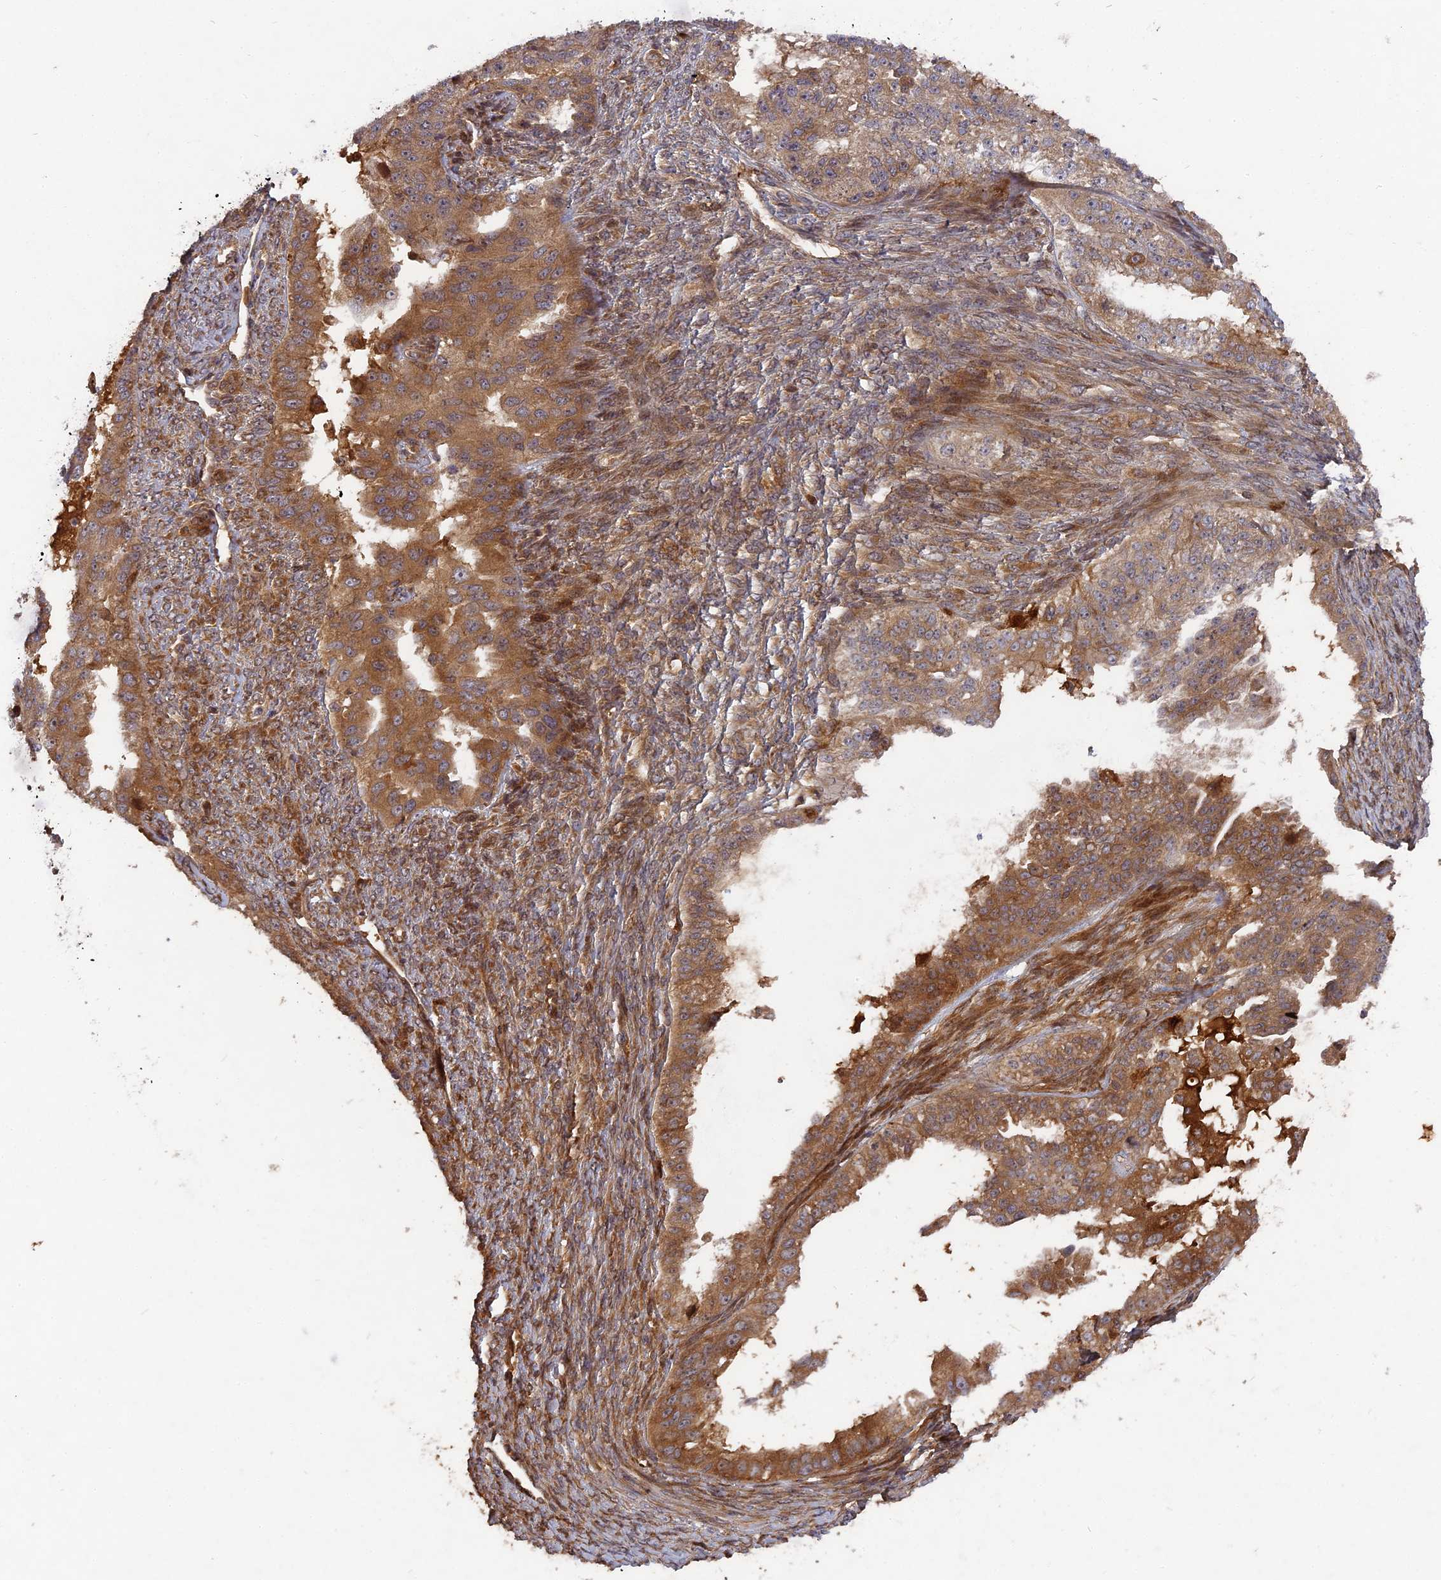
{"staining": {"intensity": "moderate", "quantity": ">75%", "location": "cytoplasmic/membranous"}, "tissue": "ovarian cancer", "cell_type": "Tumor cells", "image_type": "cancer", "snomed": [{"axis": "morphology", "description": "Cystadenocarcinoma, serous, NOS"}, {"axis": "topography", "description": "Ovary"}], "caption": "Ovarian serous cystadenocarcinoma stained for a protein (brown) reveals moderate cytoplasmic/membranous positive staining in approximately >75% of tumor cells.", "gene": "TMUB2", "patient": {"sex": "female", "age": 58}}